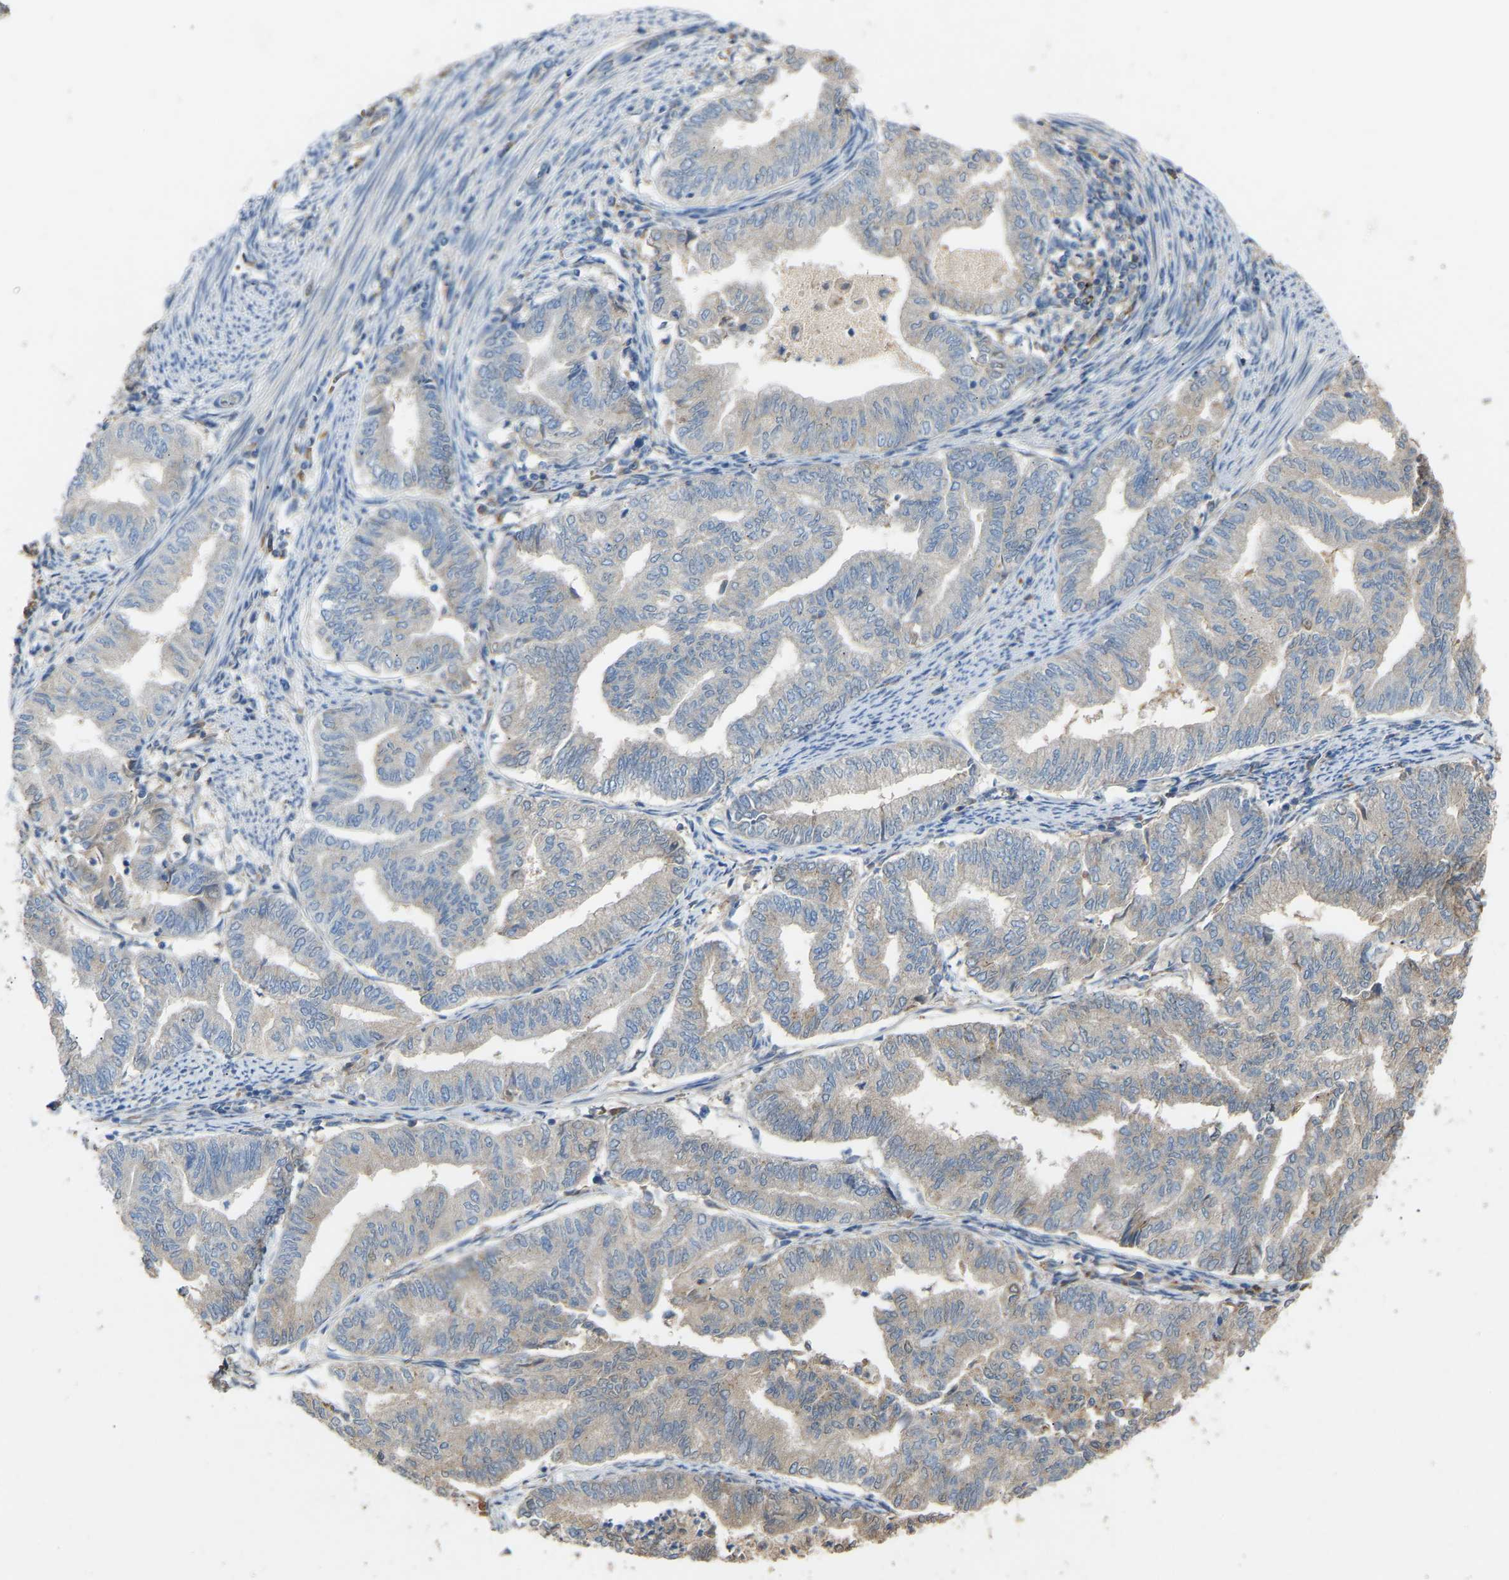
{"staining": {"intensity": "negative", "quantity": "none", "location": "none"}, "tissue": "endometrial cancer", "cell_type": "Tumor cells", "image_type": "cancer", "snomed": [{"axis": "morphology", "description": "Adenocarcinoma, NOS"}, {"axis": "topography", "description": "Endometrium"}], "caption": "A photomicrograph of human adenocarcinoma (endometrial) is negative for staining in tumor cells.", "gene": "RGP1", "patient": {"sex": "female", "age": 79}}